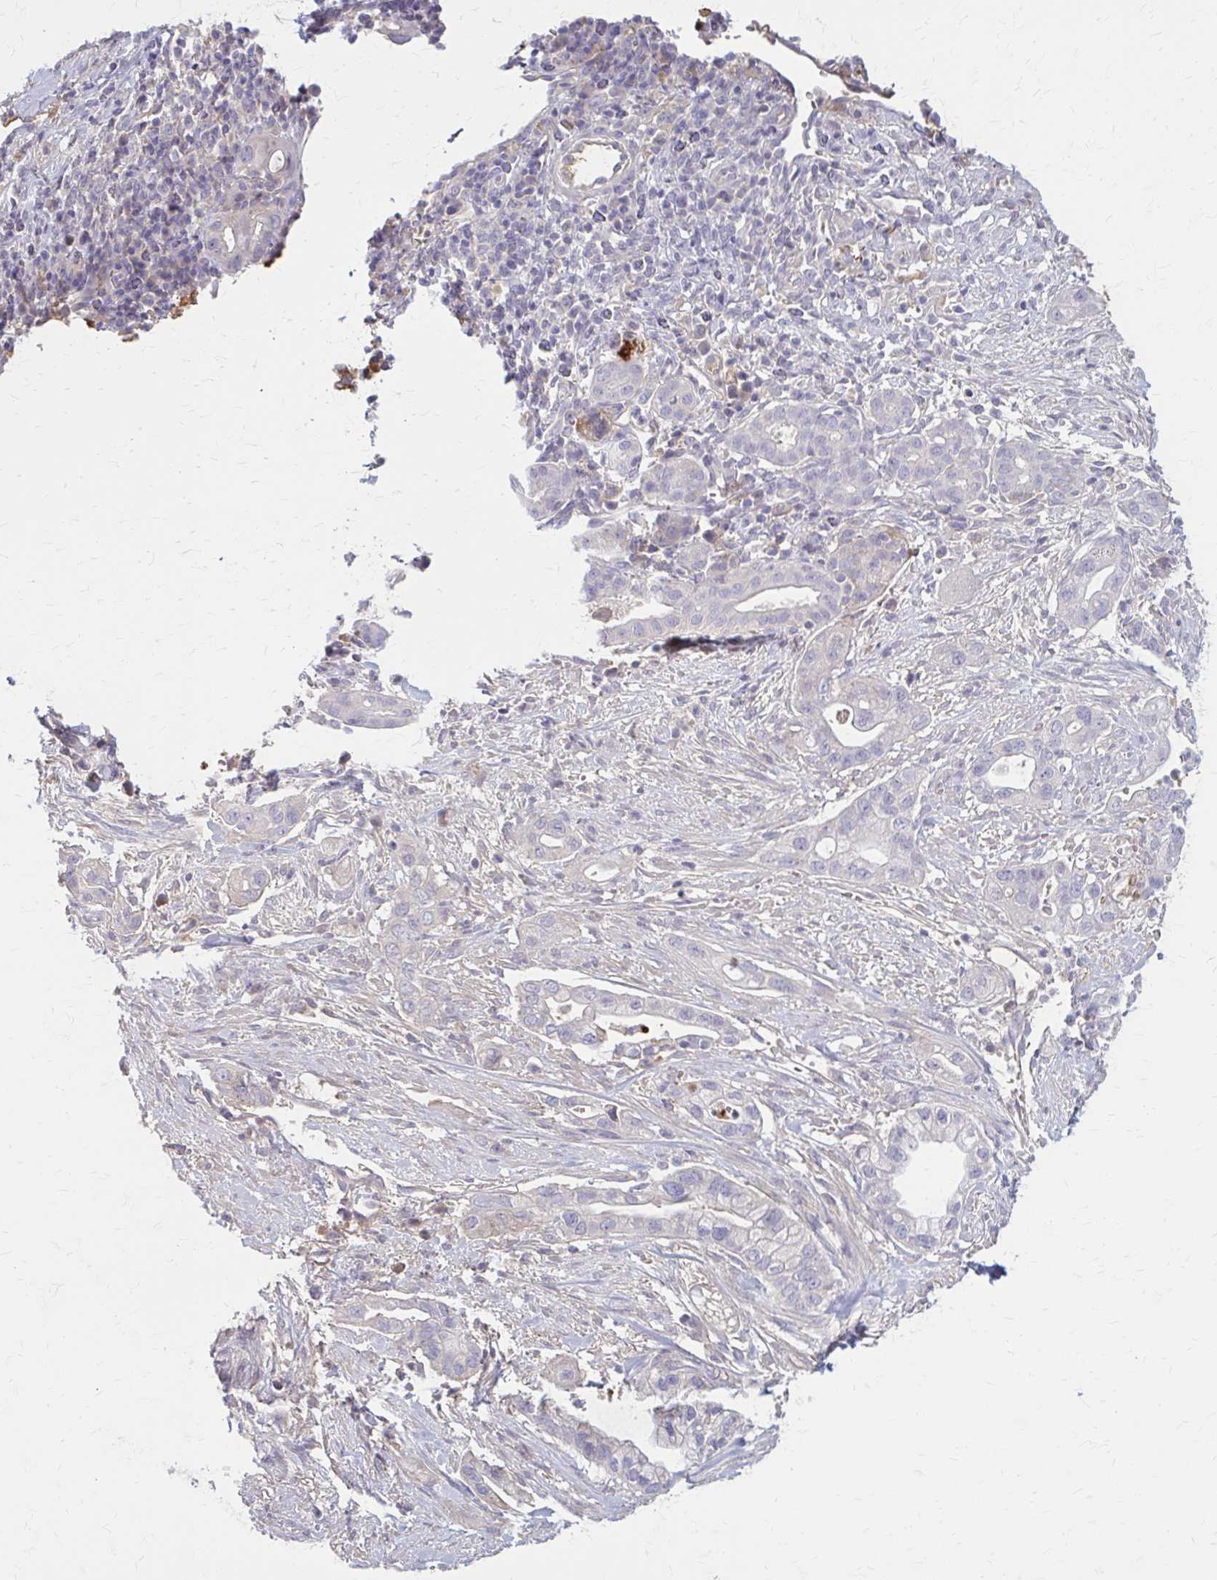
{"staining": {"intensity": "negative", "quantity": "none", "location": "none"}, "tissue": "pancreatic cancer", "cell_type": "Tumor cells", "image_type": "cancer", "snomed": [{"axis": "morphology", "description": "Adenocarcinoma, NOS"}, {"axis": "topography", "description": "Pancreas"}], "caption": "This photomicrograph is of adenocarcinoma (pancreatic) stained with IHC to label a protein in brown with the nuclei are counter-stained blue. There is no expression in tumor cells.", "gene": "SERPIND1", "patient": {"sex": "male", "age": 44}}